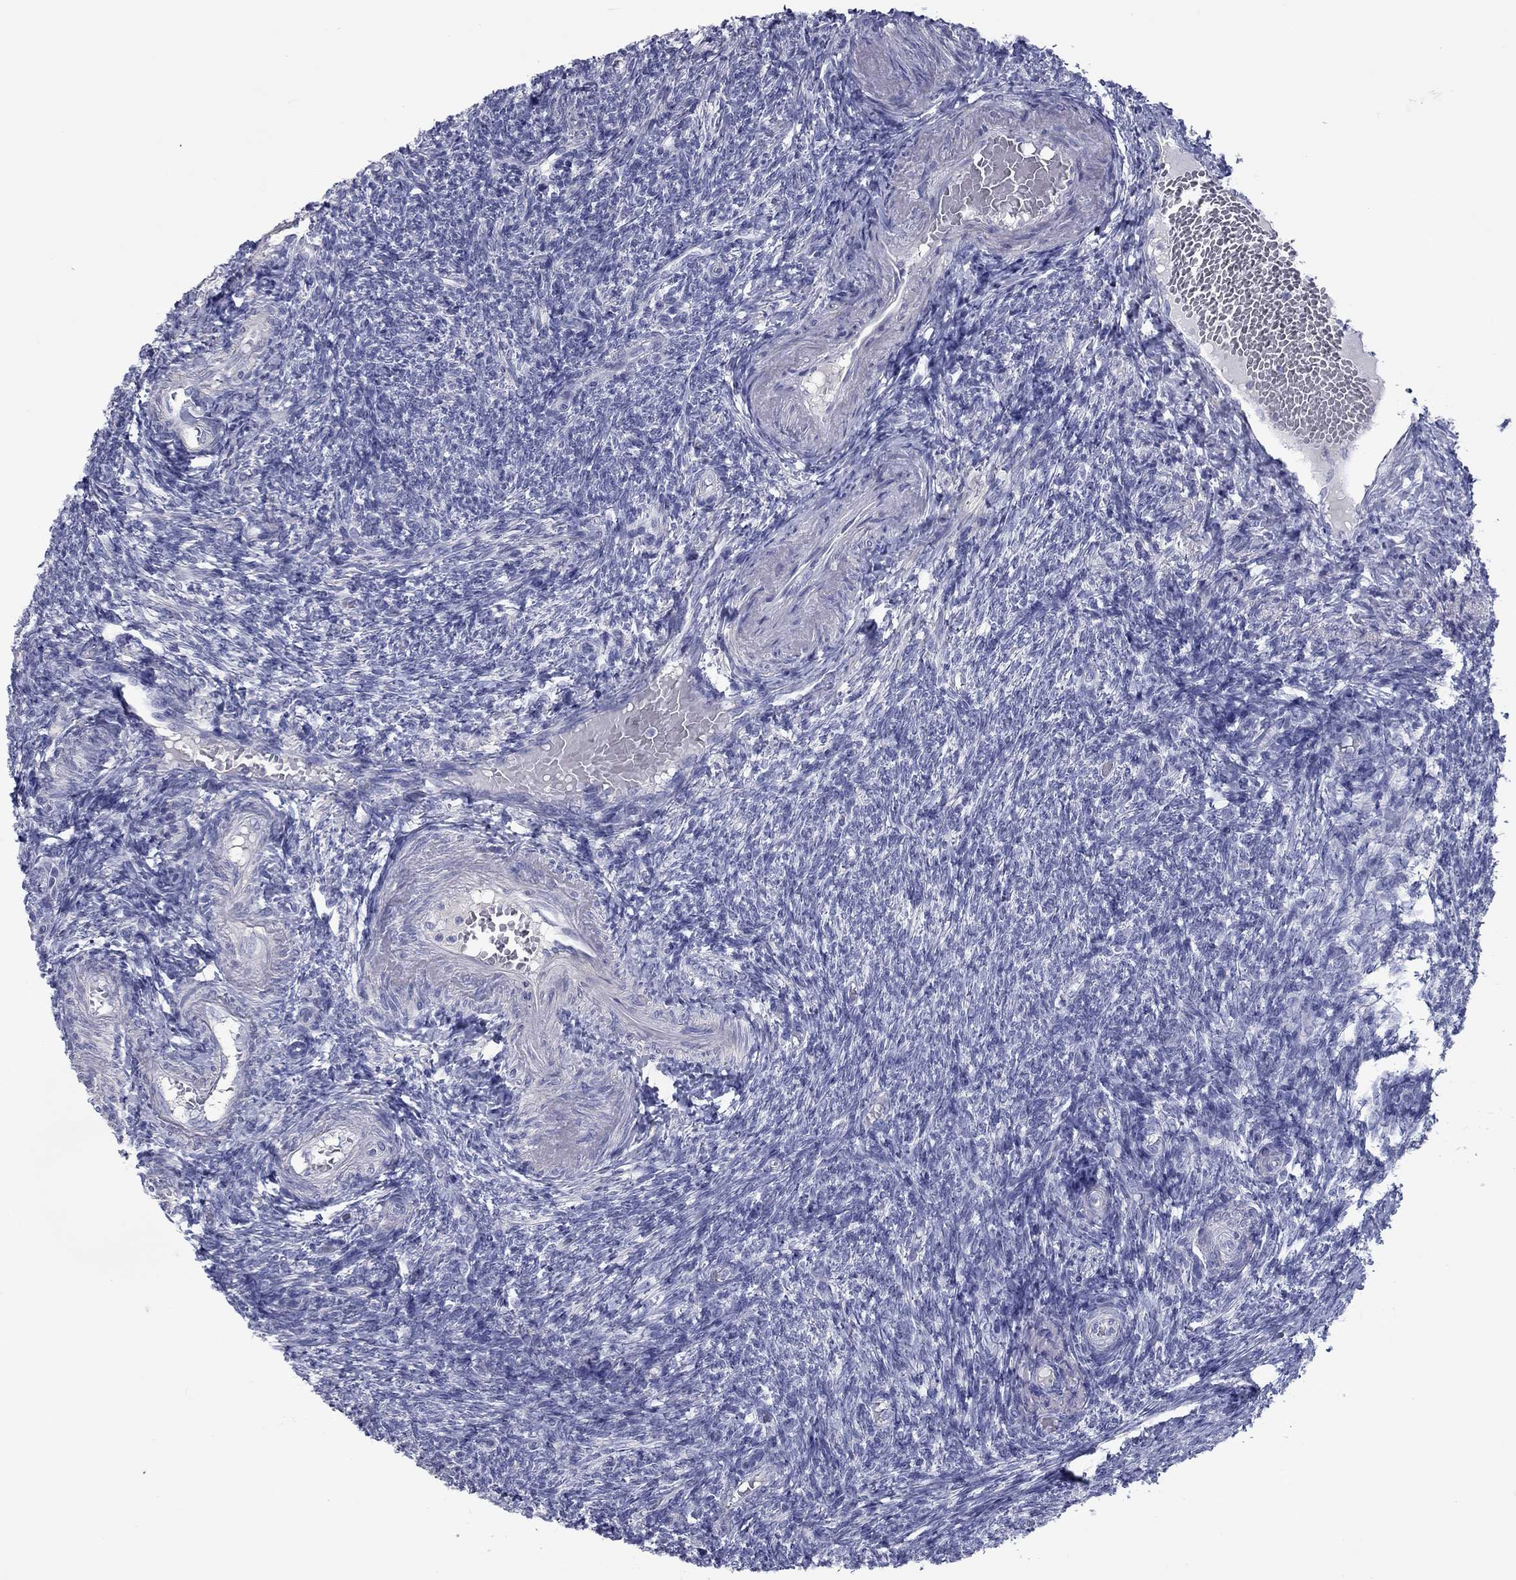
{"staining": {"intensity": "negative", "quantity": "none", "location": "none"}, "tissue": "ovary", "cell_type": "Ovarian stroma cells", "image_type": "normal", "snomed": [{"axis": "morphology", "description": "Normal tissue, NOS"}, {"axis": "topography", "description": "Ovary"}], "caption": "IHC of unremarkable ovary displays no expression in ovarian stroma cells. (DAB immunohistochemistry visualized using brightfield microscopy, high magnification).", "gene": "KIRREL2", "patient": {"sex": "female", "age": 39}}